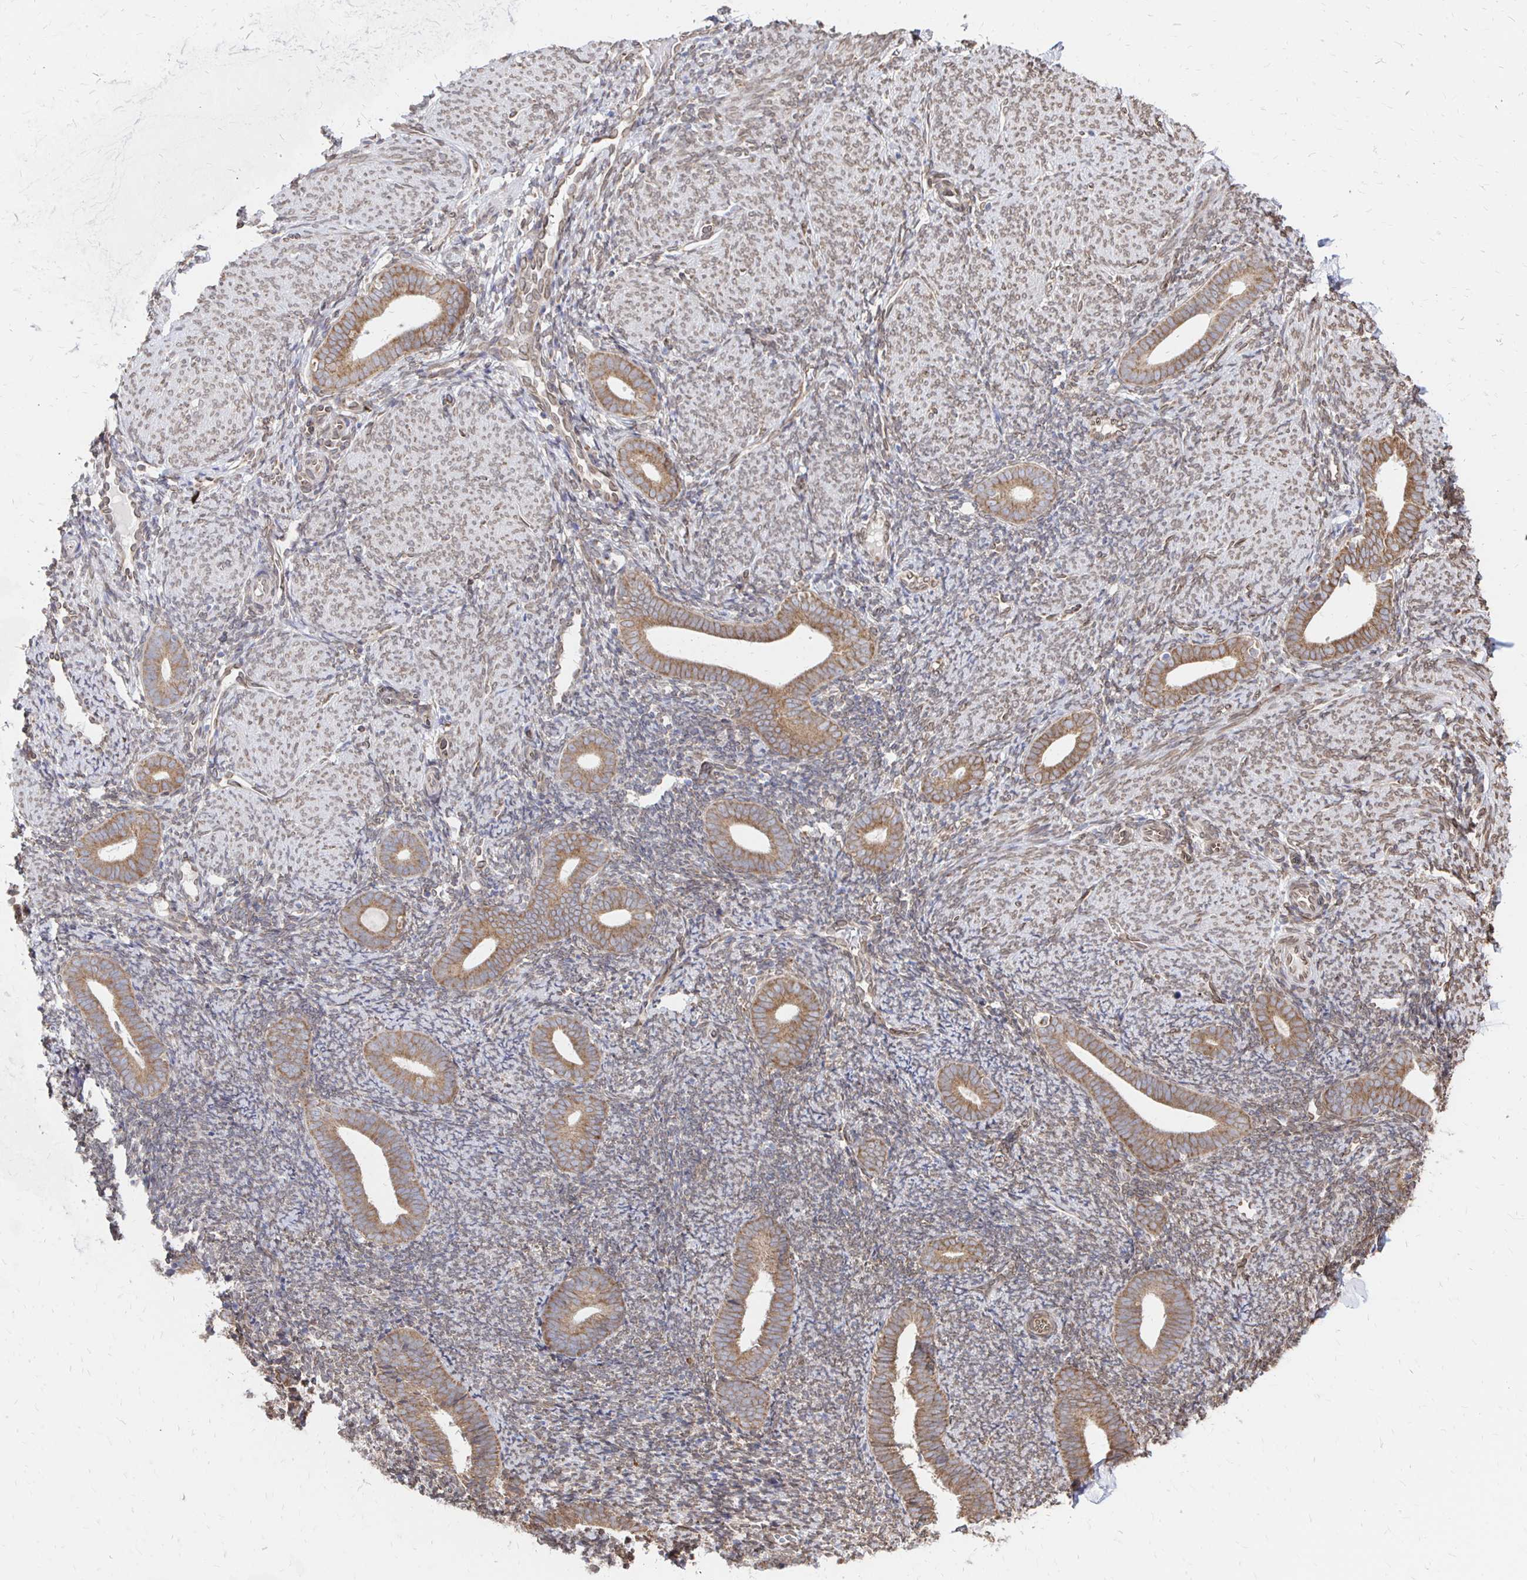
{"staining": {"intensity": "moderate", "quantity": "25%-75%", "location": "cytoplasmic/membranous,nuclear"}, "tissue": "endometrium", "cell_type": "Cells in endometrial stroma", "image_type": "normal", "snomed": [{"axis": "morphology", "description": "Normal tissue, NOS"}, {"axis": "topography", "description": "Endometrium"}], "caption": "IHC (DAB (3,3'-diaminobenzidine)) staining of benign endometrium demonstrates moderate cytoplasmic/membranous,nuclear protein positivity in about 25%-75% of cells in endometrial stroma. The protein is shown in brown color, while the nuclei are stained blue.", "gene": "PELI3", "patient": {"sex": "female", "age": 39}}